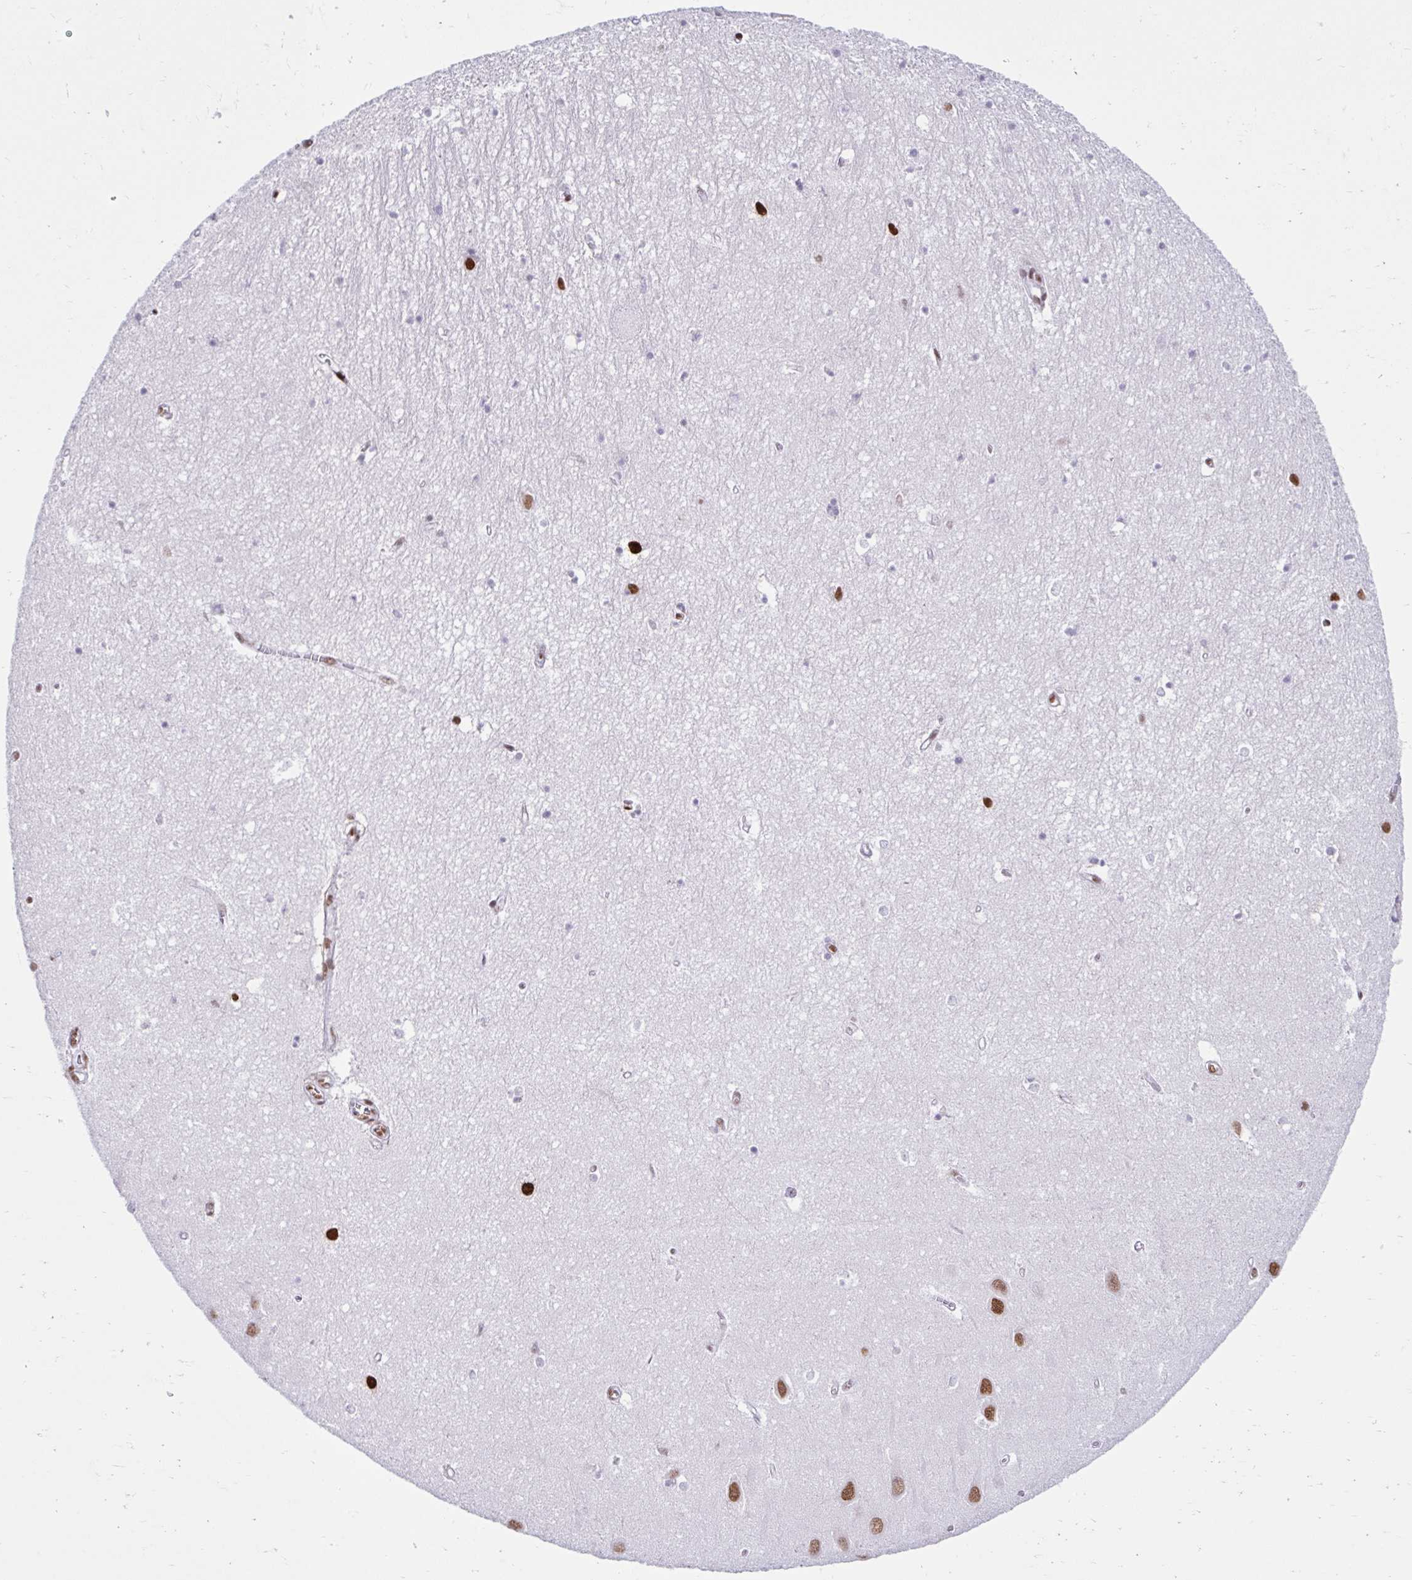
{"staining": {"intensity": "moderate", "quantity": "<25%", "location": "nuclear"}, "tissue": "hippocampus", "cell_type": "Glial cells", "image_type": "normal", "snomed": [{"axis": "morphology", "description": "Normal tissue, NOS"}, {"axis": "topography", "description": "Hippocampus"}], "caption": "A brown stain shows moderate nuclear staining of a protein in glial cells of benign human hippocampus.", "gene": "KHDRBS1", "patient": {"sex": "female", "age": 64}}